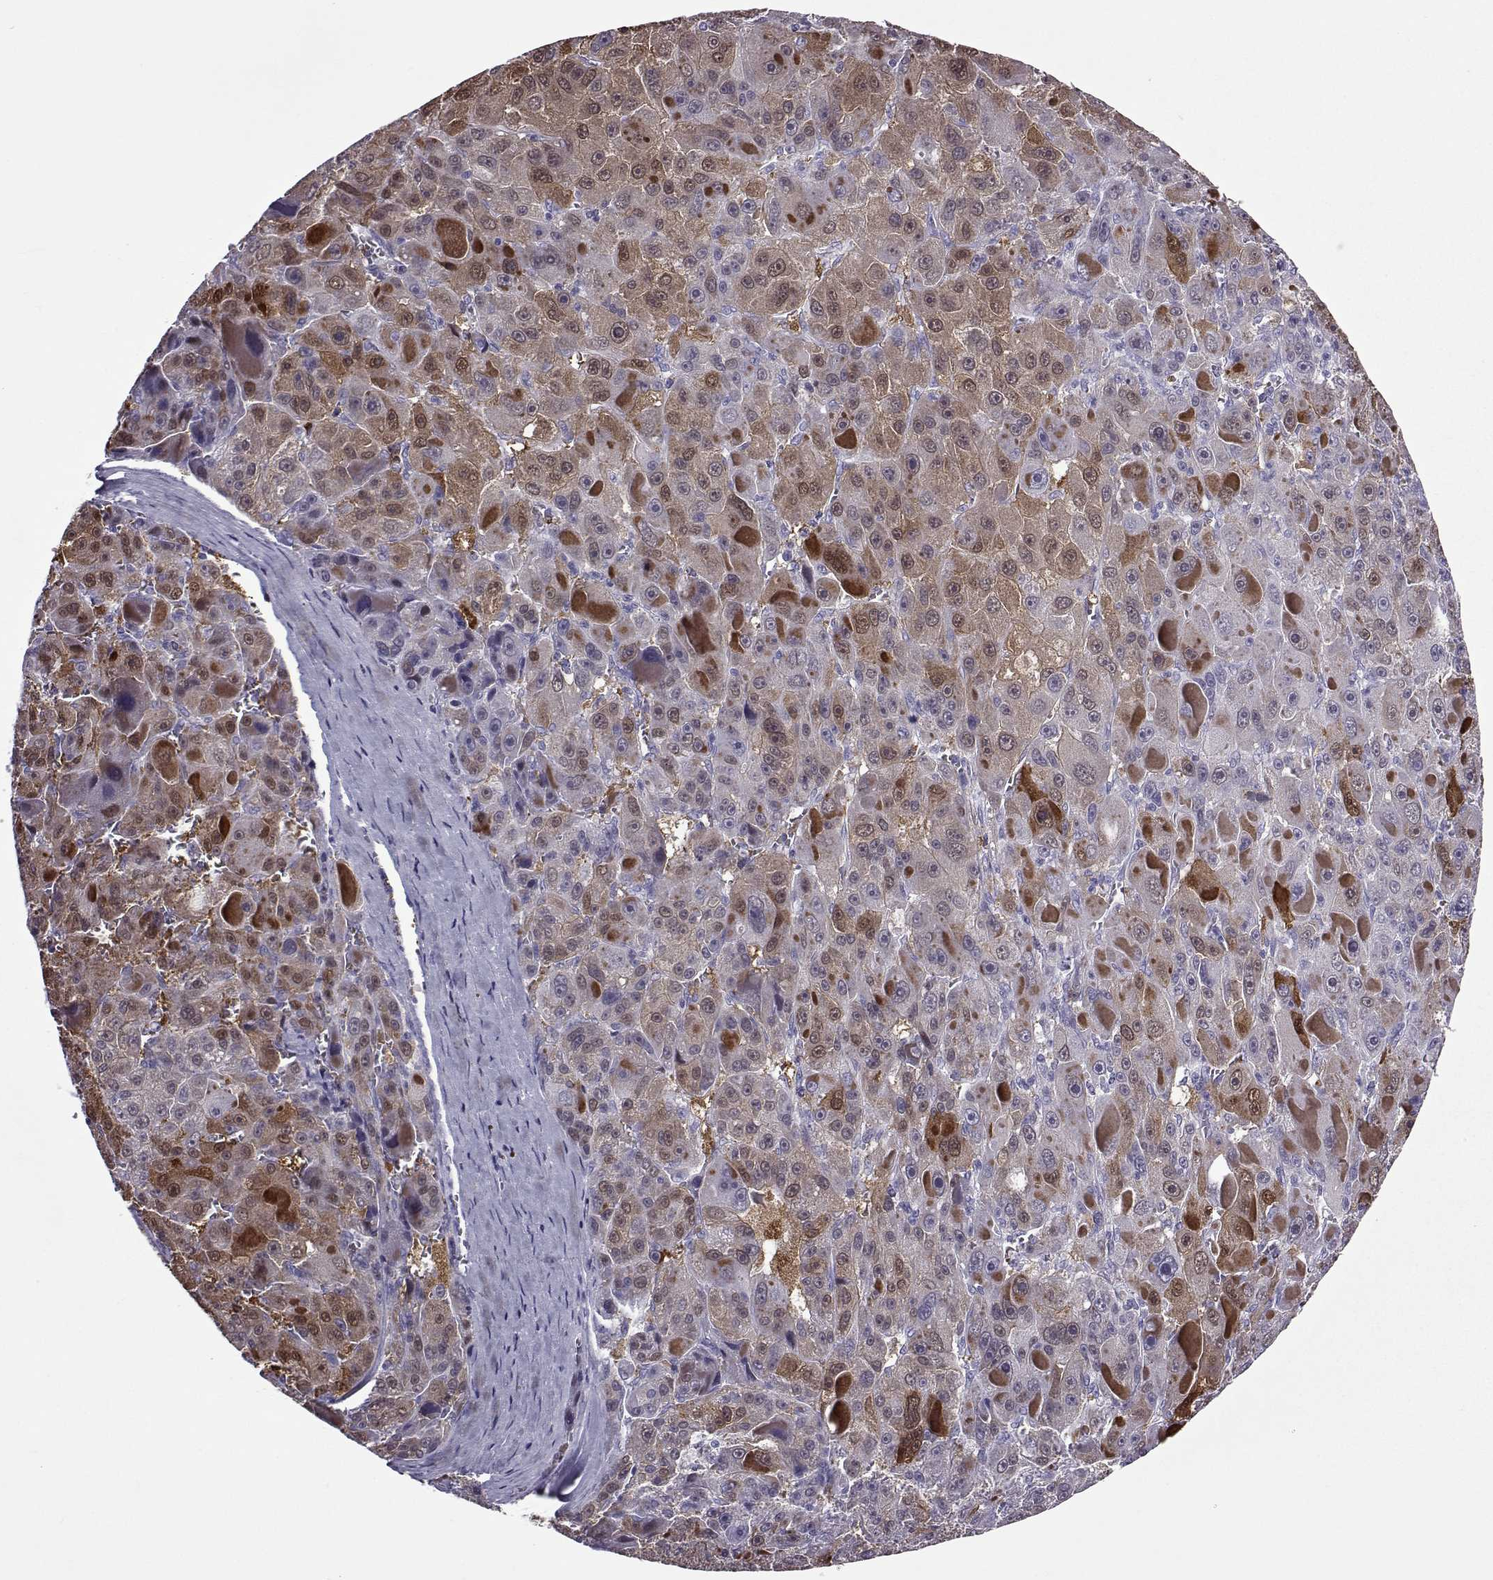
{"staining": {"intensity": "moderate", "quantity": "25%-75%", "location": "cytoplasmic/membranous"}, "tissue": "liver cancer", "cell_type": "Tumor cells", "image_type": "cancer", "snomed": [{"axis": "morphology", "description": "Carcinoma, Hepatocellular, NOS"}, {"axis": "topography", "description": "Liver"}], "caption": "The photomicrograph displays staining of liver cancer (hepatocellular carcinoma), revealing moderate cytoplasmic/membranous protein staining (brown color) within tumor cells.", "gene": "OIP5", "patient": {"sex": "male", "age": 76}}